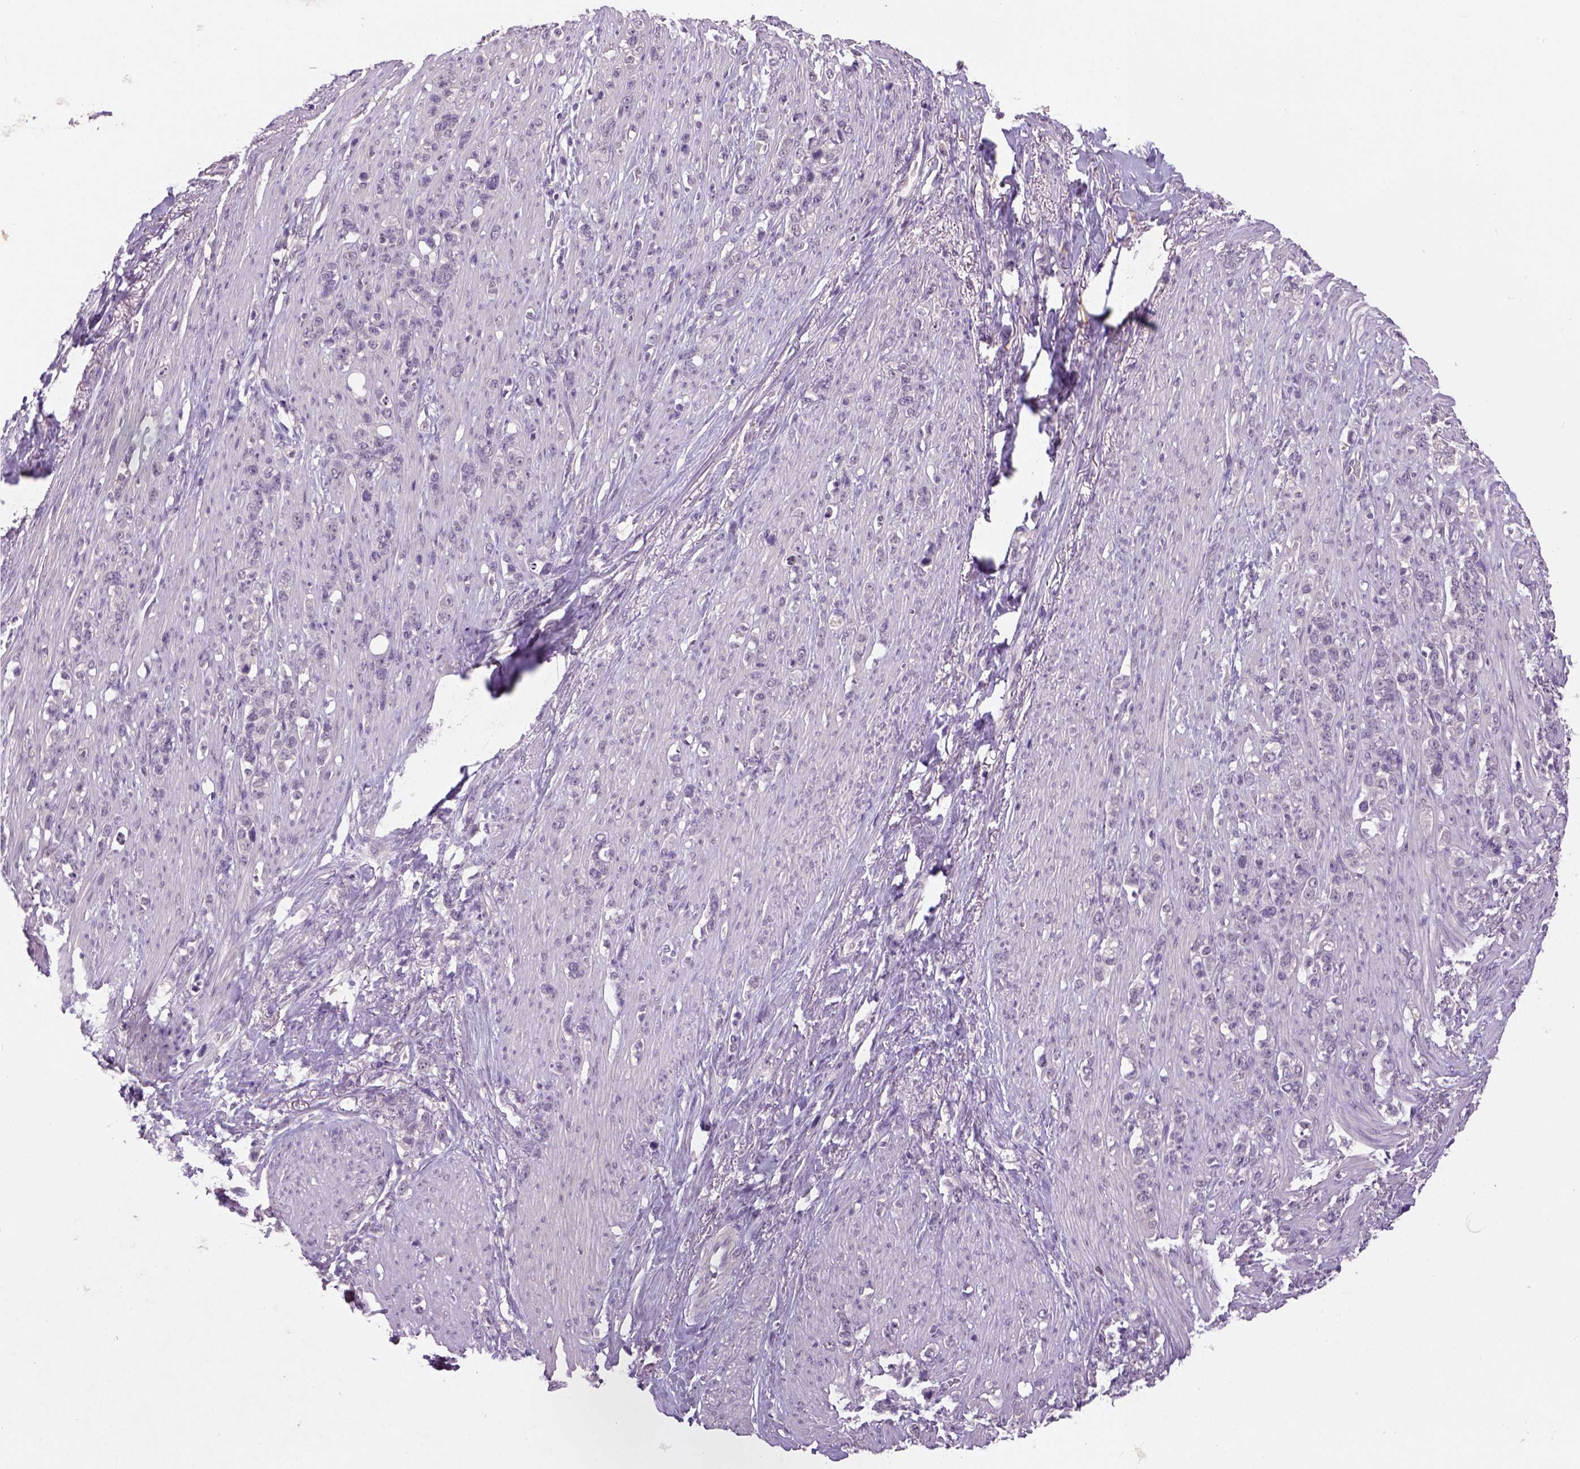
{"staining": {"intensity": "negative", "quantity": "none", "location": "none"}, "tissue": "stomach cancer", "cell_type": "Tumor cells", "image_type": "cancer", "snomed": [{"axis": "morphology", "description": "Adenocarcinoma, NOS"}, {"axis": "topography", "description": "Stomach, lower"}], "caption": "An immunohistochemistry (IHC) histopathology image of stomach cancer is shown. There is no staining in tumor cells of stomach cancer.", "gene": "NLGN2", "patient": {"sex": "male", "age": 88}}